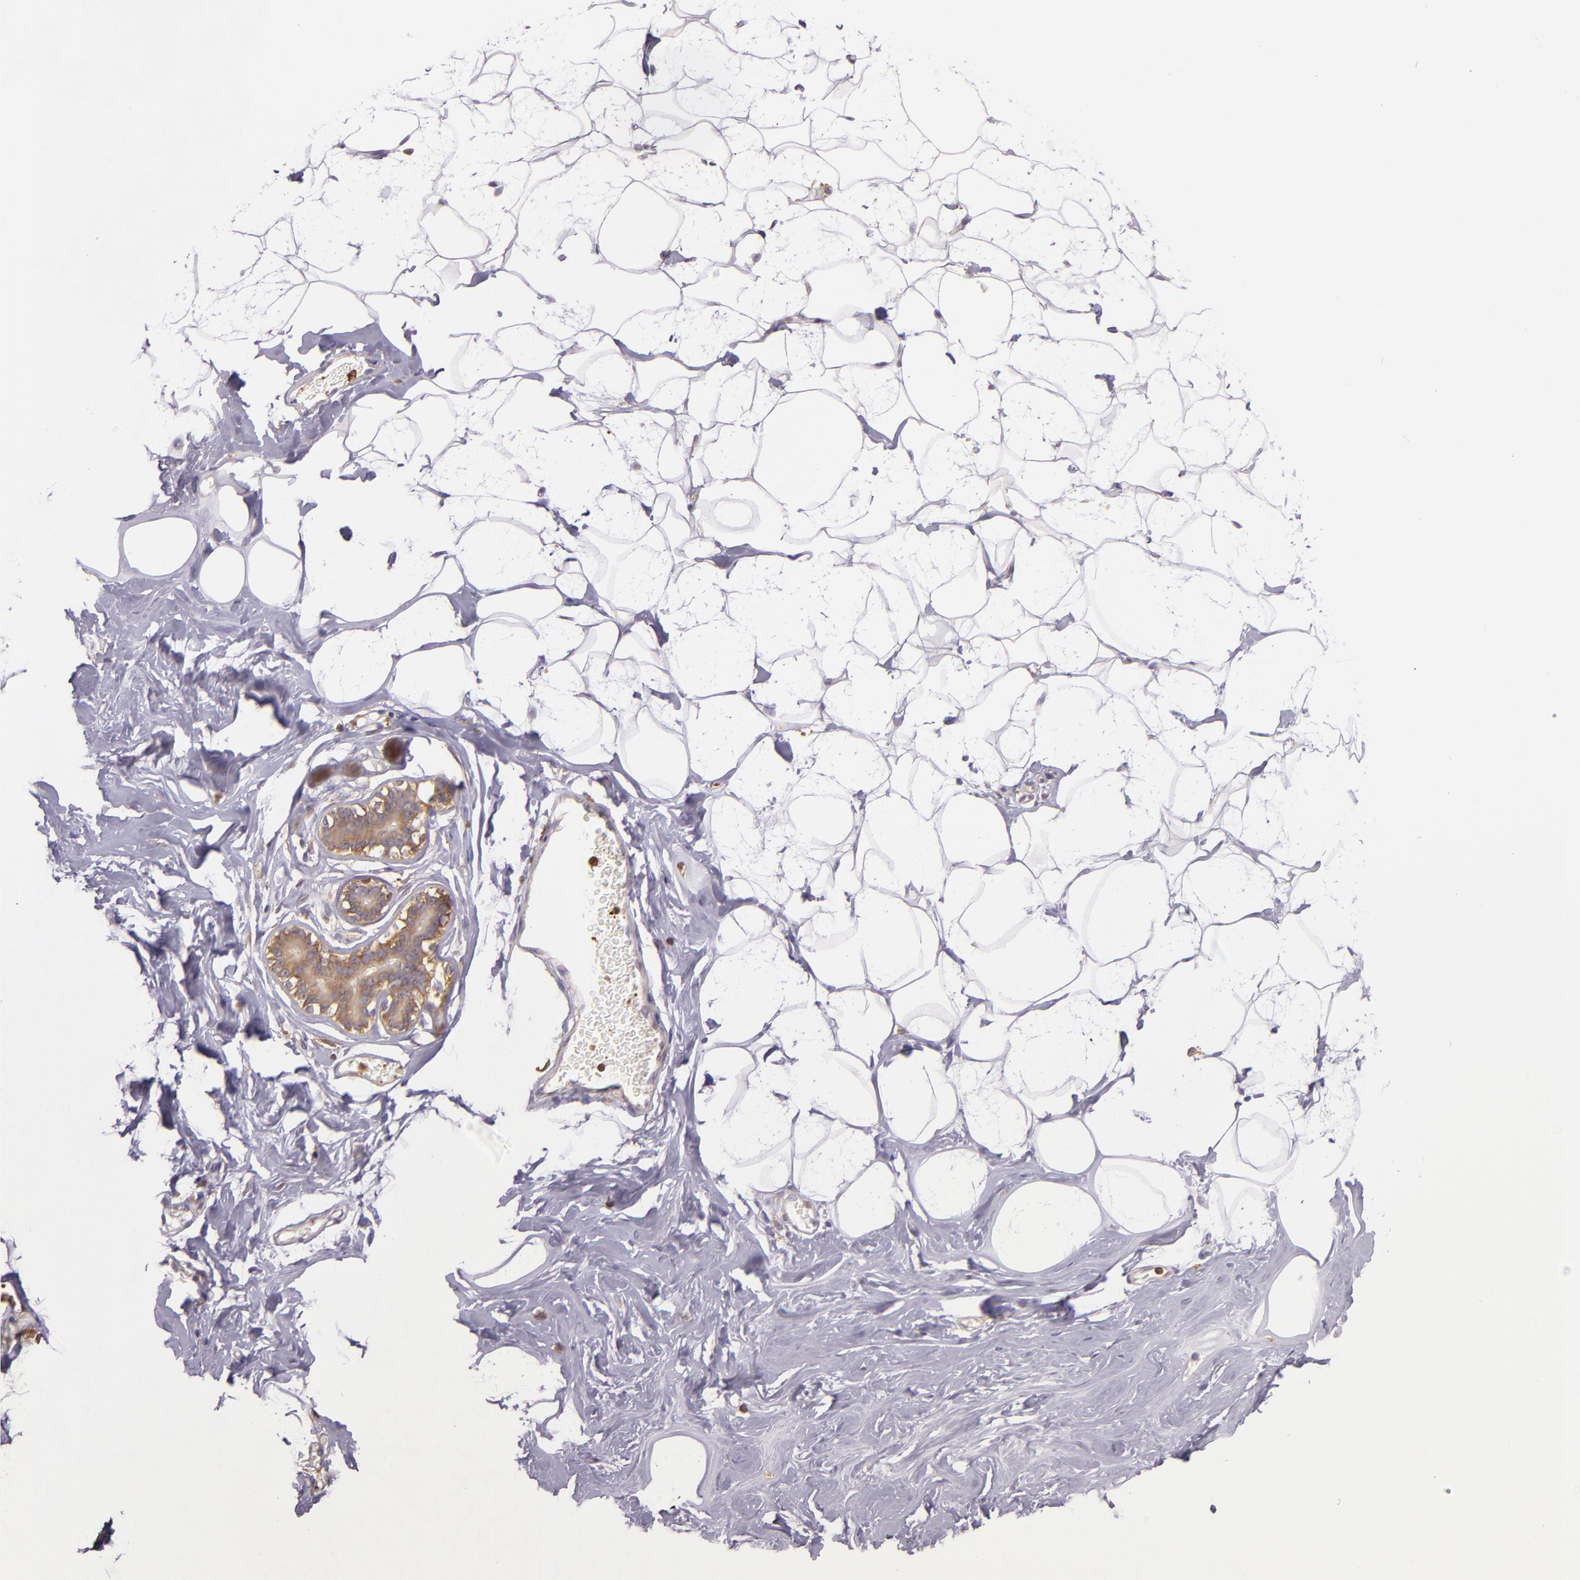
{"staining": {"intensity": "negative", "quantity": "none", "location": "none"}, "tissue": "breast", "cell_type": "Adipocytes", "image_type": "normal", "snomed": [{"axis": "morphology", "description": "Normal tissue, NOS"}, {"axis": "morphology", "description": "Fibrosis, NOS"}, {"axis": "topography", "description": "Breast"}], "caption": "IHC photomicrograph of unremarkable breast stained for a protein (brown), which exhibits no positivity in adipocytes. The staining was performed using DAB (3,3'-diaminobenzidine) to visualize the protein expression in brown, while the nuclei were stained in blue with hematoxylin (Magnification: 20x).", "gene": "TLN1", "patient": {"sex": "female", "age": 39}}